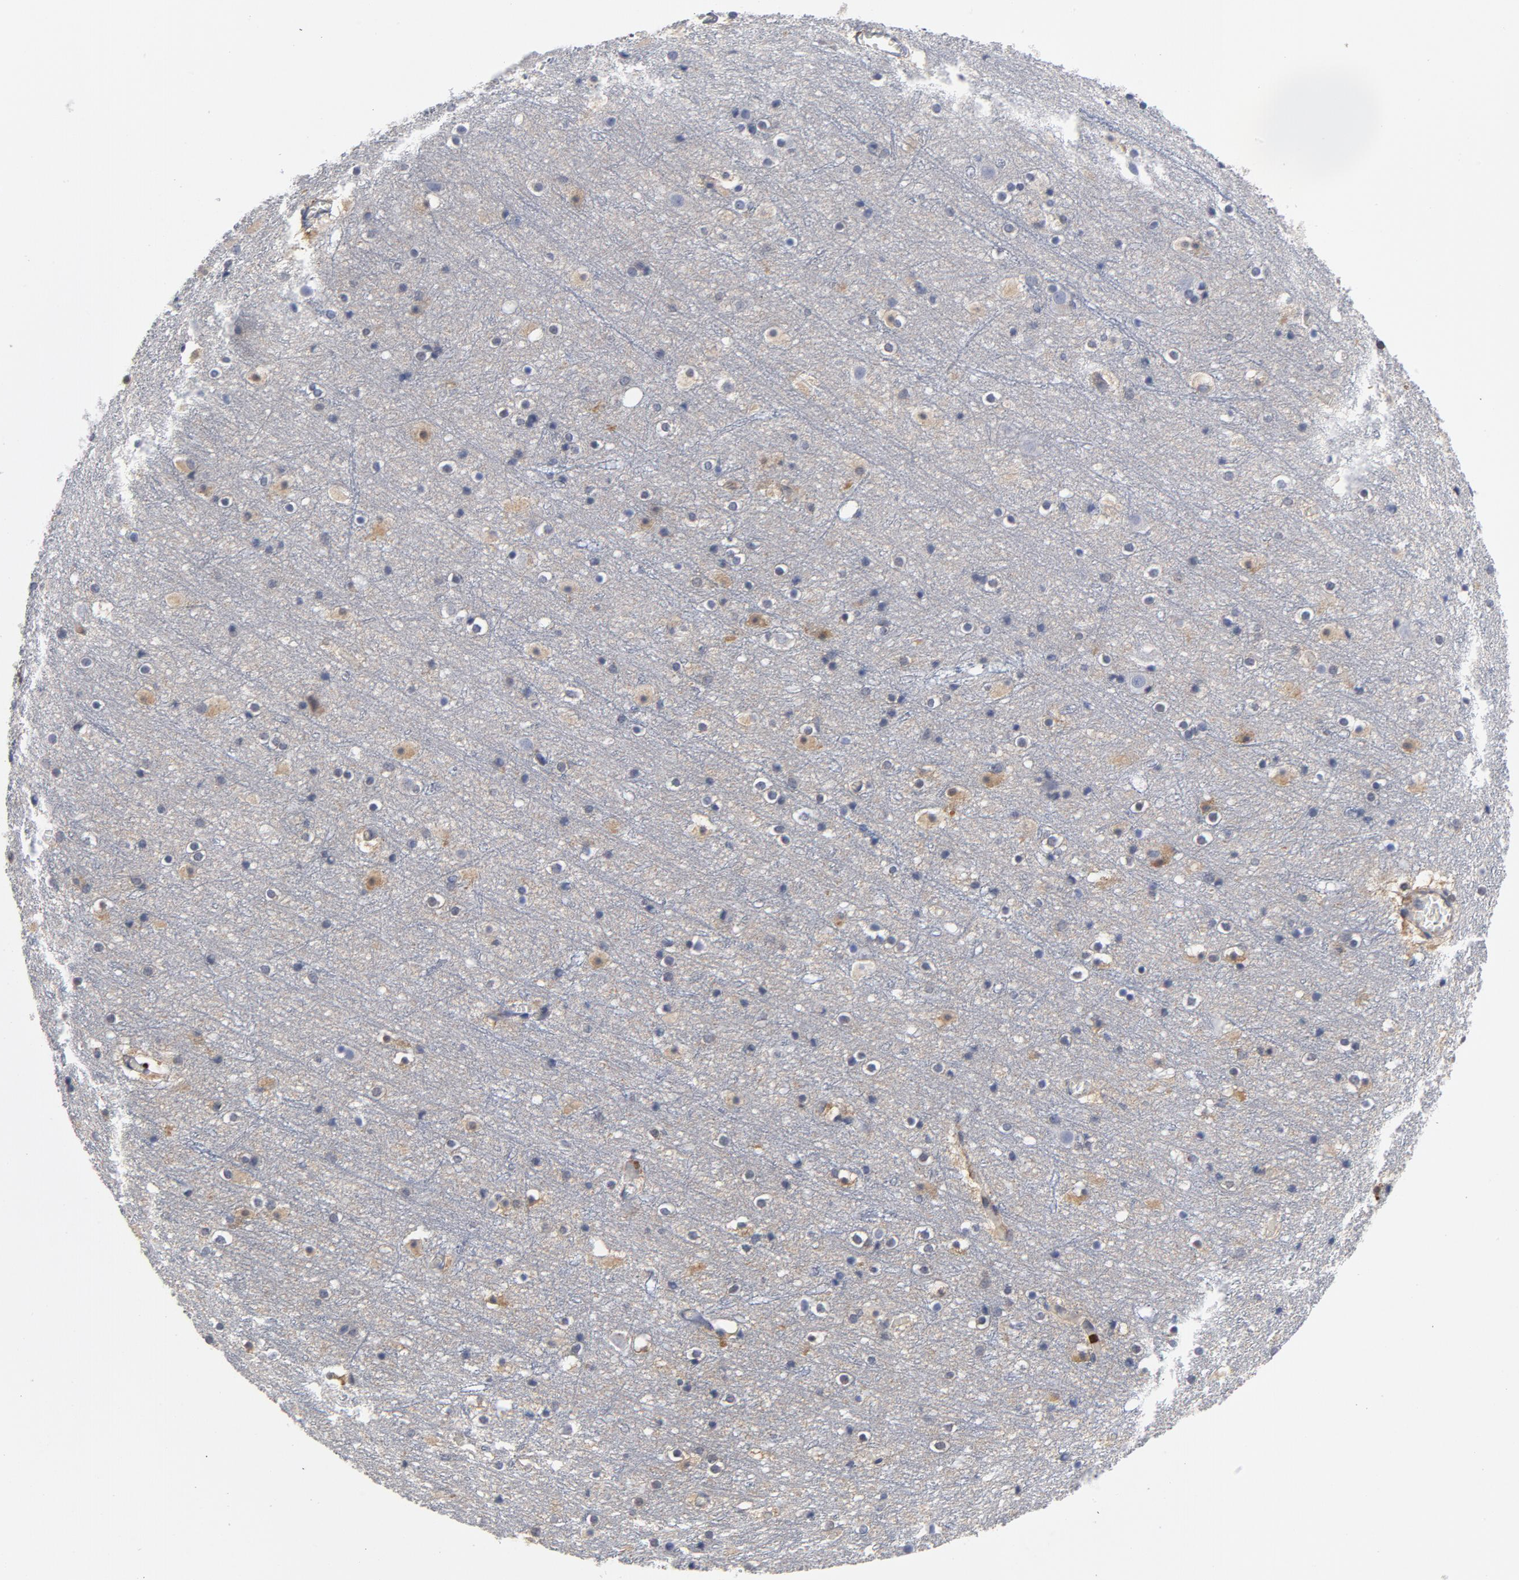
{"staining": {"intensity": "weak", "quantity": "25%-75%", "location": "cytoplasmic/membranous"}, "tissue": "cerebral cortex", "cell_type": "Endothelial cells", "image_type": "normal", "snomed": [{"axis": "morphology", "description": "Normal tissue, NOS"}, {"axis": "topography", "description": "Cerebral cortex"}], "caption": "This photomicrograph demonstrates immunohistochemistry (IHC) staining of normal cerebral cortex, with low weak cytoplasmic/membranous expression in approximately 25%-75% of endothelial cells.", "gene": "TRADD", "patient": {"sex": "male", "age": 45}}